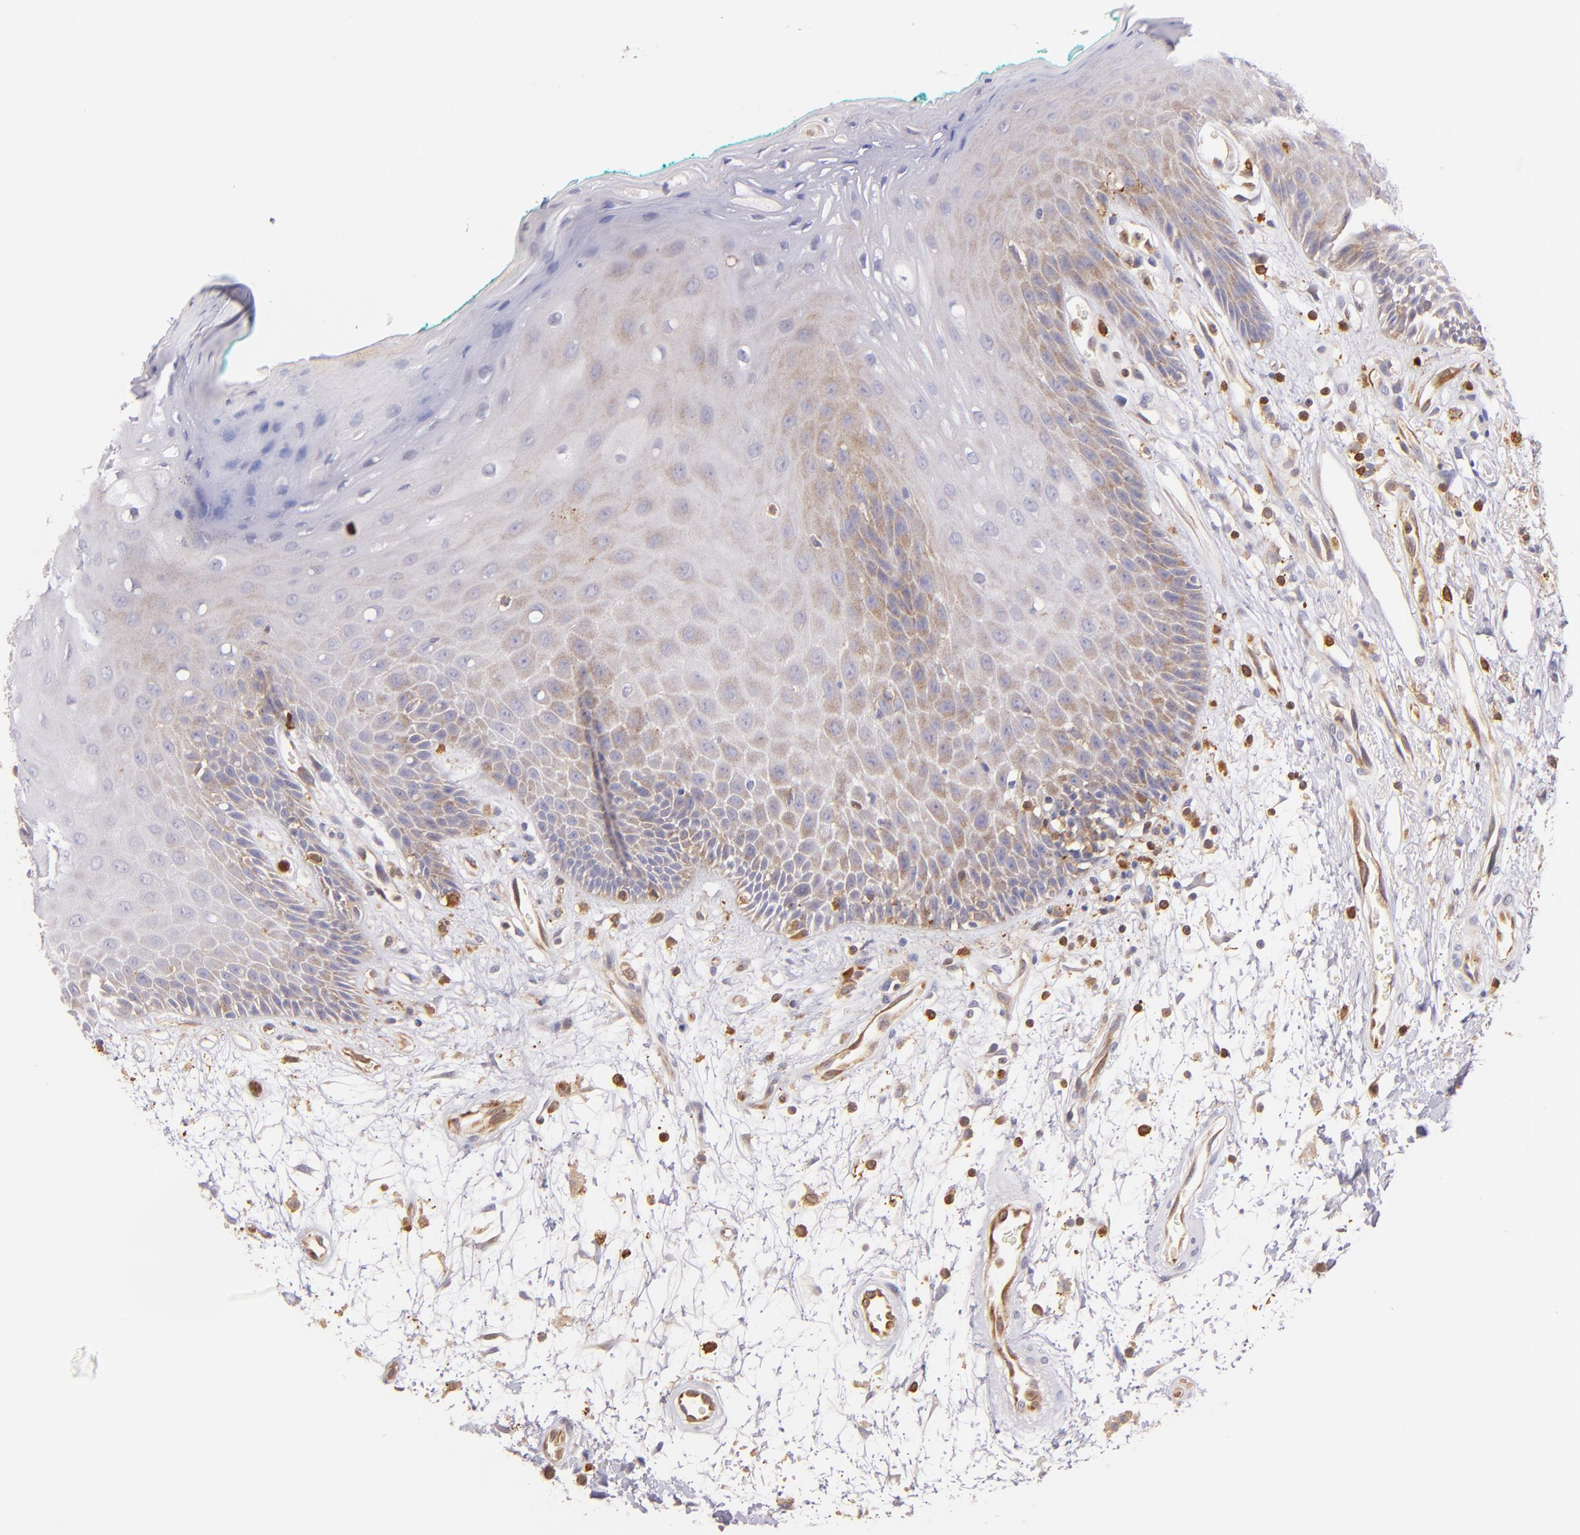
{"staining": {"intensity": "weak", "quantity": "<25%", "location": "cytoplasmic/membranous"}, "tissue": "oral mucosa", "cell_type": "Squamous epithelial cells", "image_type": "normal", "snomed": [{"axis": "morphology", "description": "Normal tissue, NOS"}, {"axis": "morphology", "description": "Squamous cell carcinoma, NOS"}, {"axis": "topography", "description": "Skeletal muscle"}, {"axis": "topography", "description": "Oral tissue"}, {"axis": "topography", "description": "Head-Neck"}], "caption": "Human oral mucosa stained for a protein using IHC displays no expression in squamous epithelial cells.", "gene": "BTK", "patient": {"sex": "female", "age": 84}}